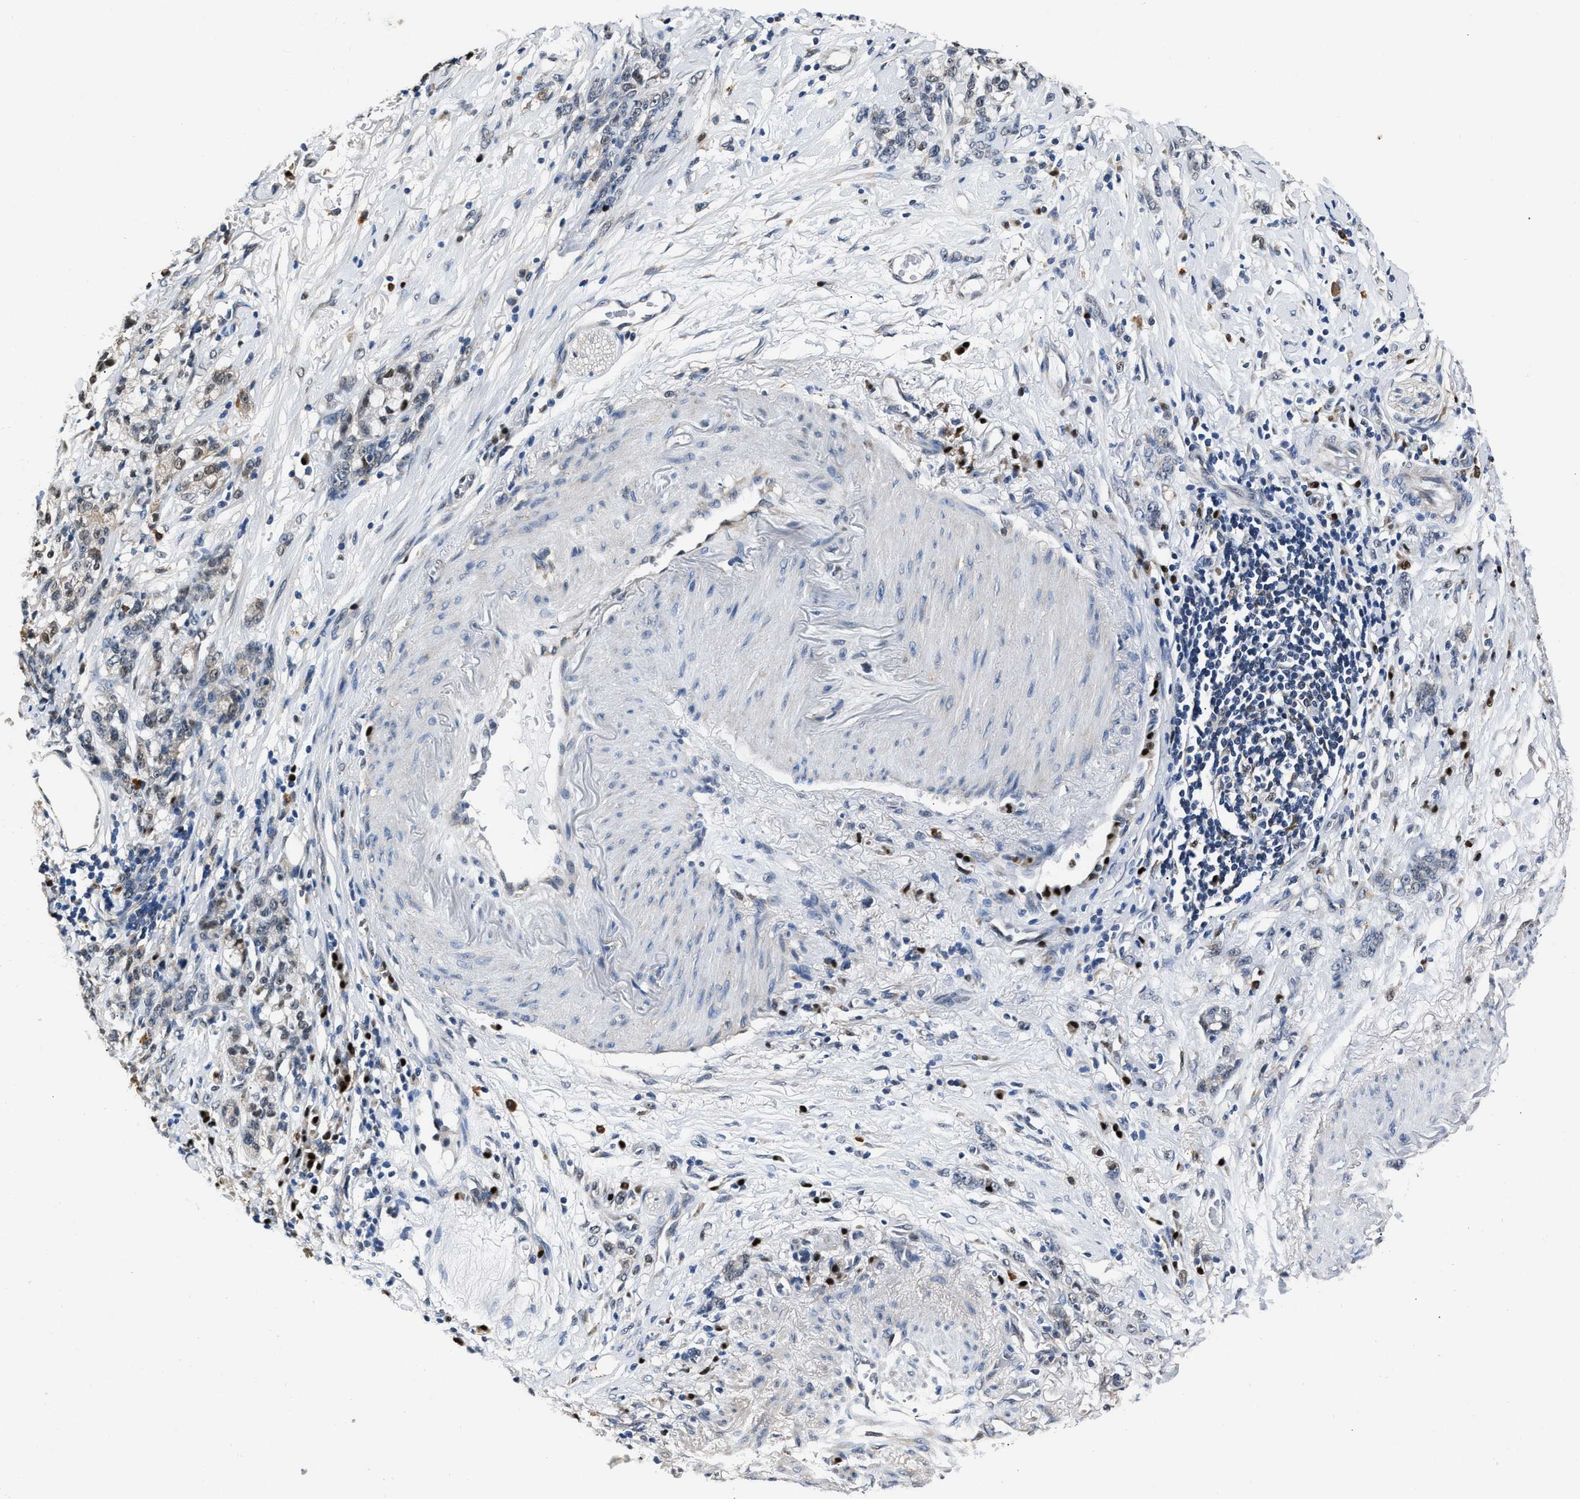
{"staining": {"intensity": "weak", "quantity": "<25%", "location": "cytoplasmic/membranous"}, "tissue": "stomach cancer", "cell_type": "Tumor cells", "image_type": "cancer", "snomed": [{"axis": "morphology", "description": "Adenocarcinoma, NOS"}, {"axis": "topography", "description": "Stomach, lower"}], "caption": "An immunohistochemistry (IHC) image of adenocarcinoma (stomach) is shown. There is no staining in tumor cells of adenocarcinoma (stomach).", "gene": "NSUN5", "patient": {"sex": "male", "age": 88}}